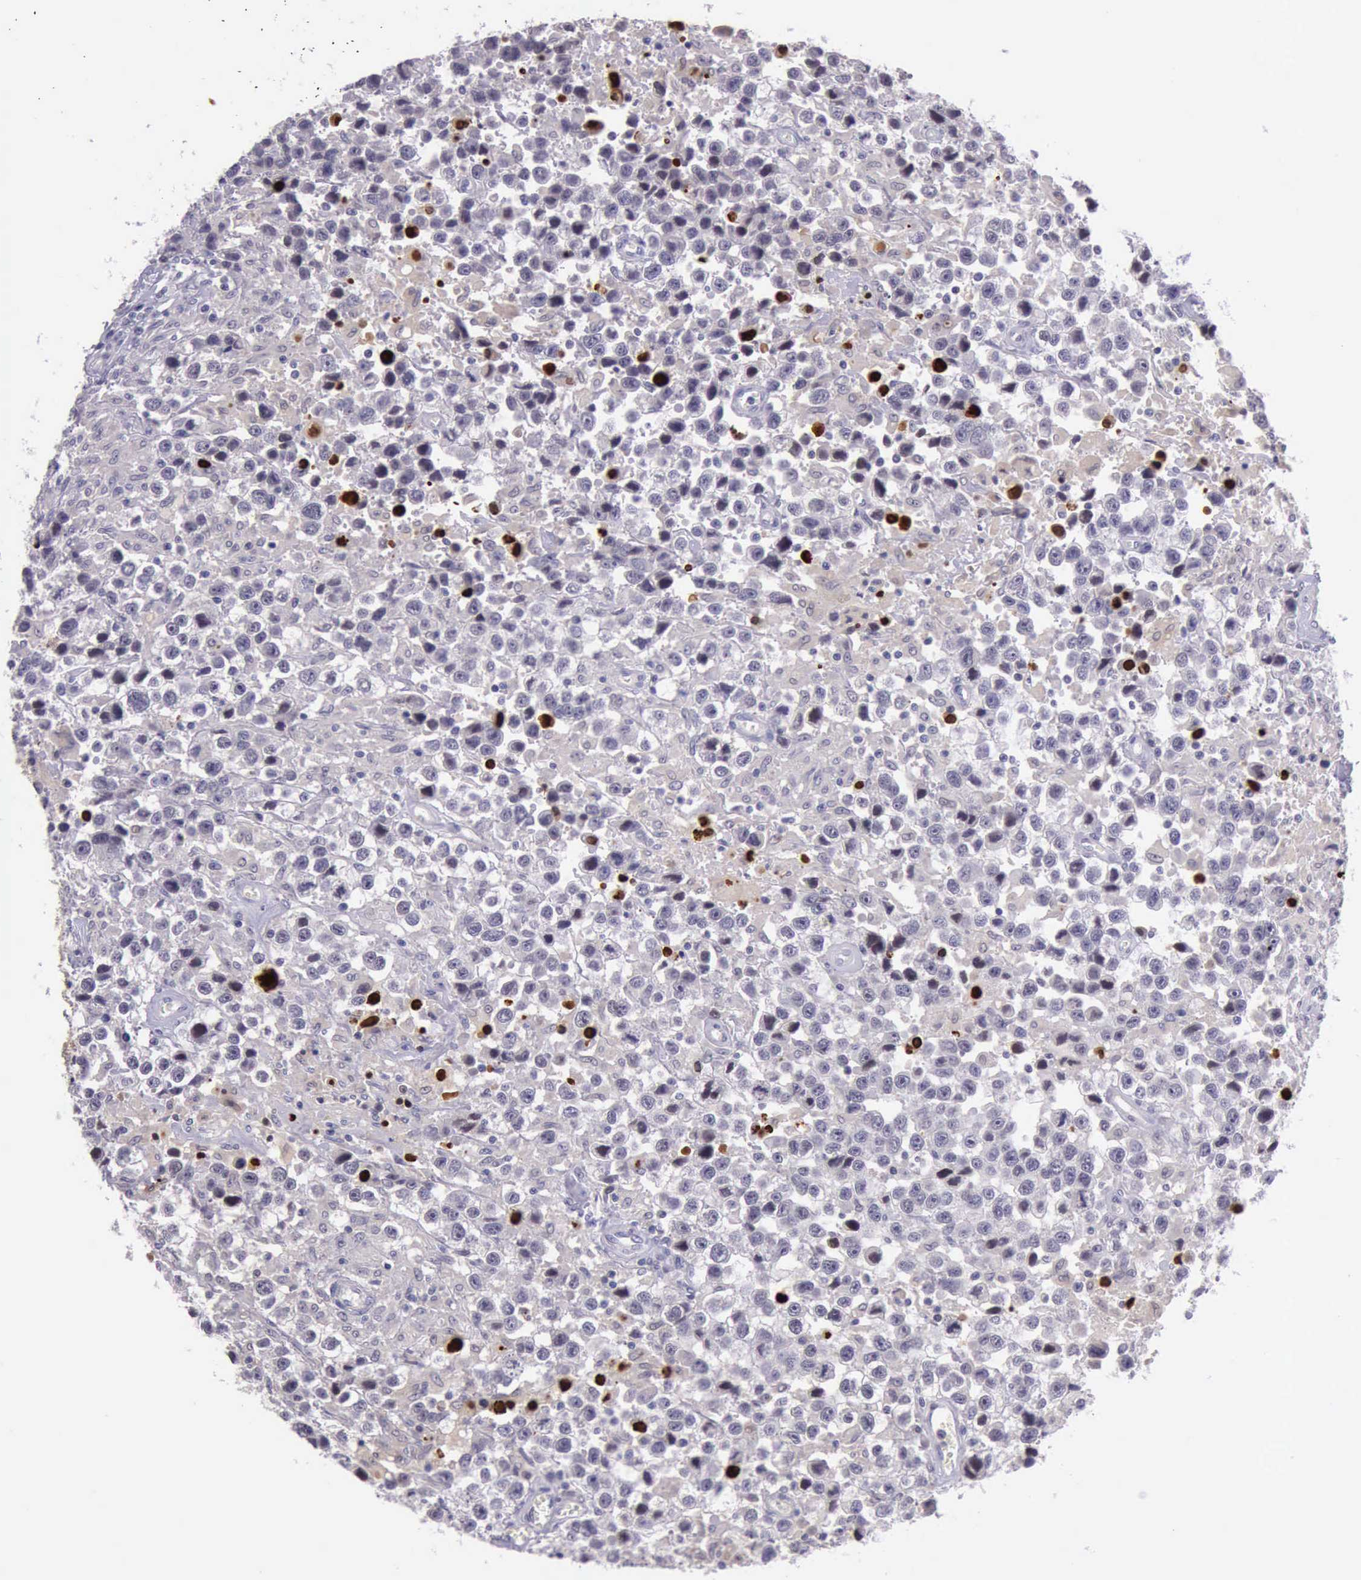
{"staining": {"intensity": "strong", "quantity": "<25%", "location": "nuclear"}, "tissue": "testis cancer", "cell_type": "Tumor cells", "image_type": "cancer", "snomed": [{"axis": "morphology", "description": "Seminoma, NOS"}, {"axis": "topography", "description": "Testis"}], "caption": "Protein analysis of testis cancer (seminoma) tissue shows strong nuclear positivity in approximately <25% of tumor cells. (brown staining indicates protein expression, while blue staining denotes nuclei).", "gene": "PARP1", "patient": {"sex": "male", "age": 43}}